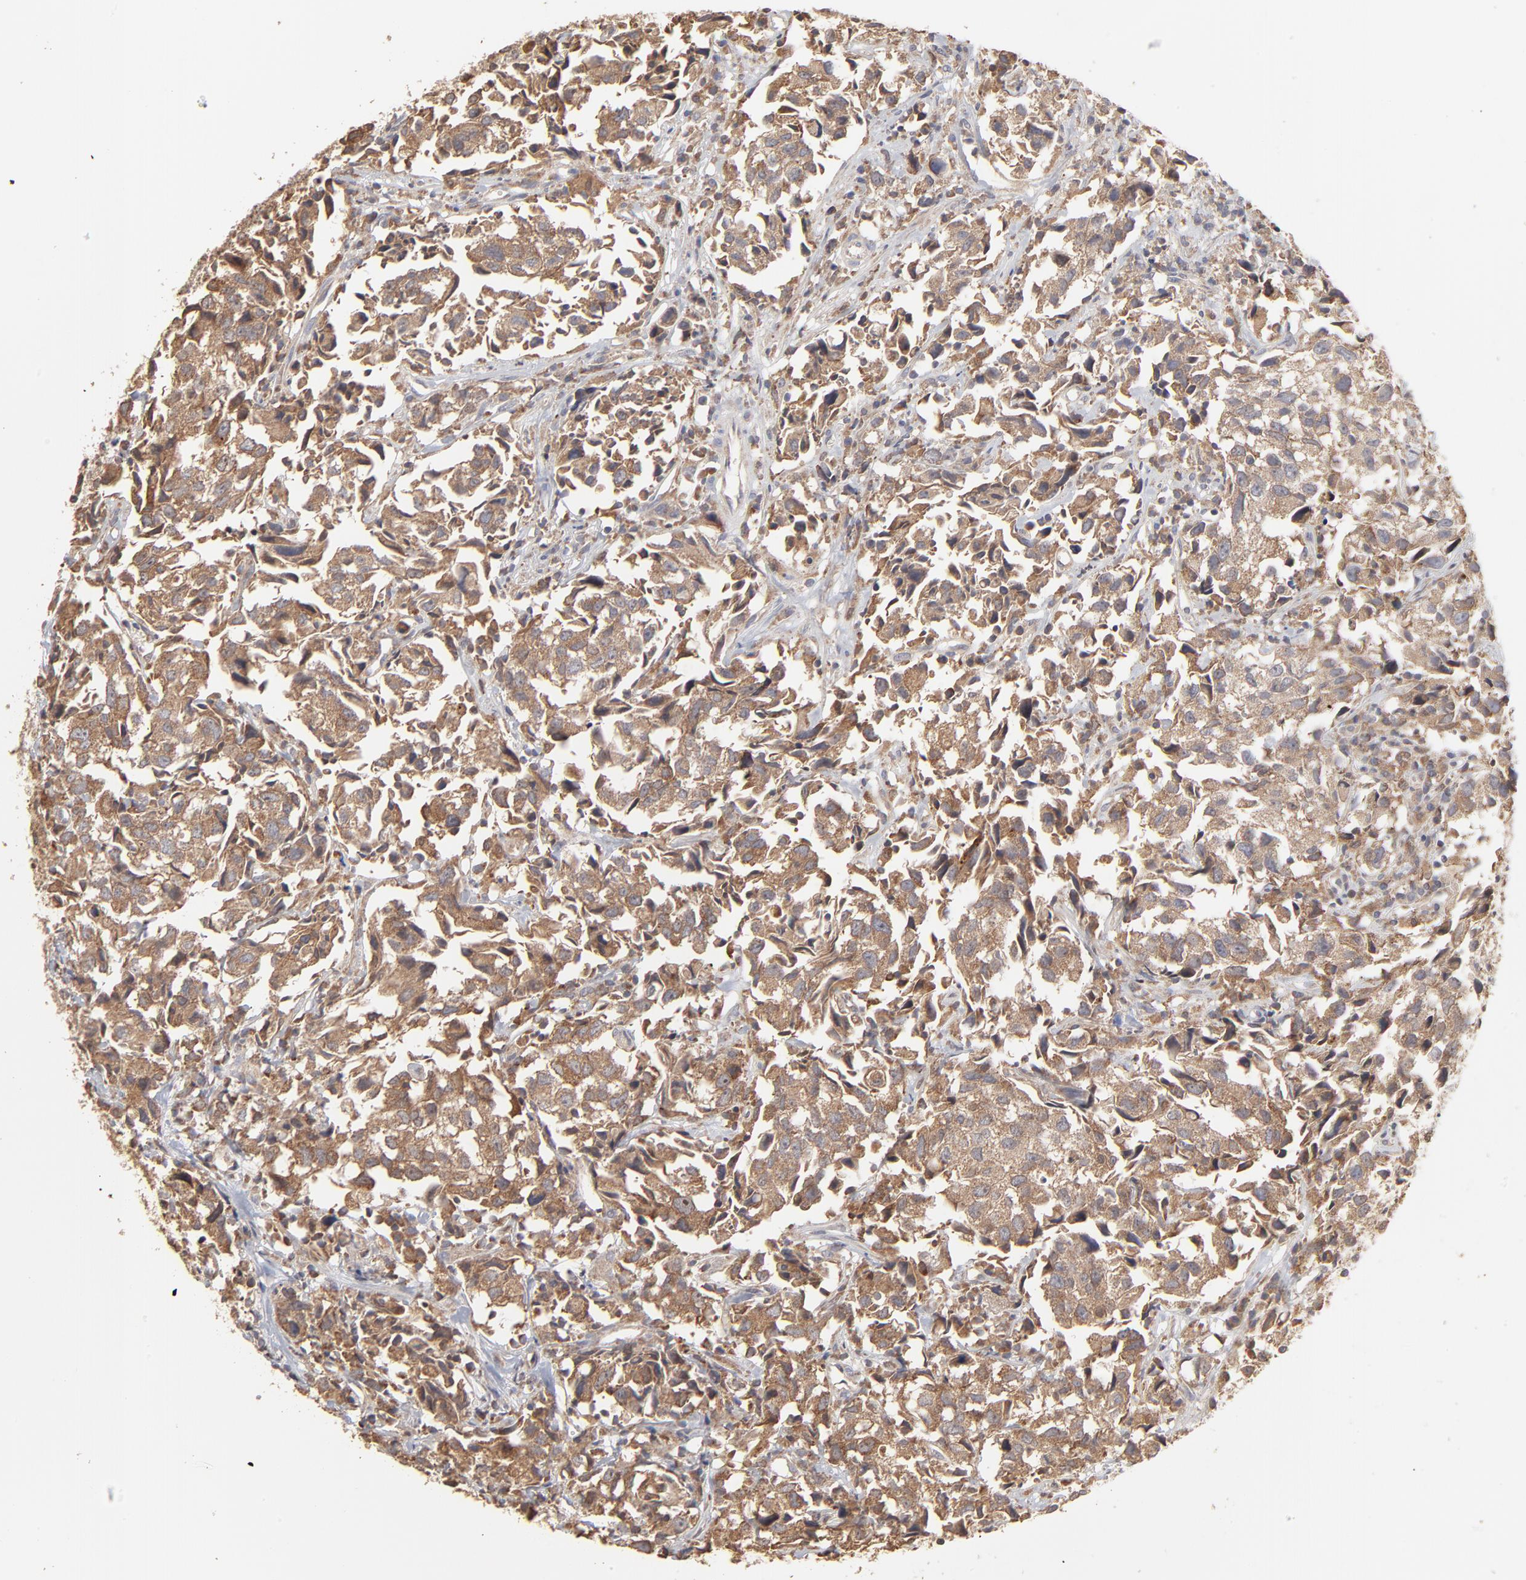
{"staining": {"intensity": "strong", "quantity": ">75%", "location": "cytoplasmic/membranous"}, "tissue": "urothelial cancer", "cell_type": "Tumor cells", "image_type": "cancer", "snomed": [{"axis": "morphology", "description": "Urothelial carcinoma, High grade"}, {"axis": "topography", "description": "Urinary bladder"}], "caption": "About >75% of tumor cells in human urothelial carcinoma (high-grade) reveal strong cytoplasmic/membranous protein staining as visualized by brown immunohistochemical staining.", "gene": "RNF213", "patient": {"sex": "female", "age": 75}}